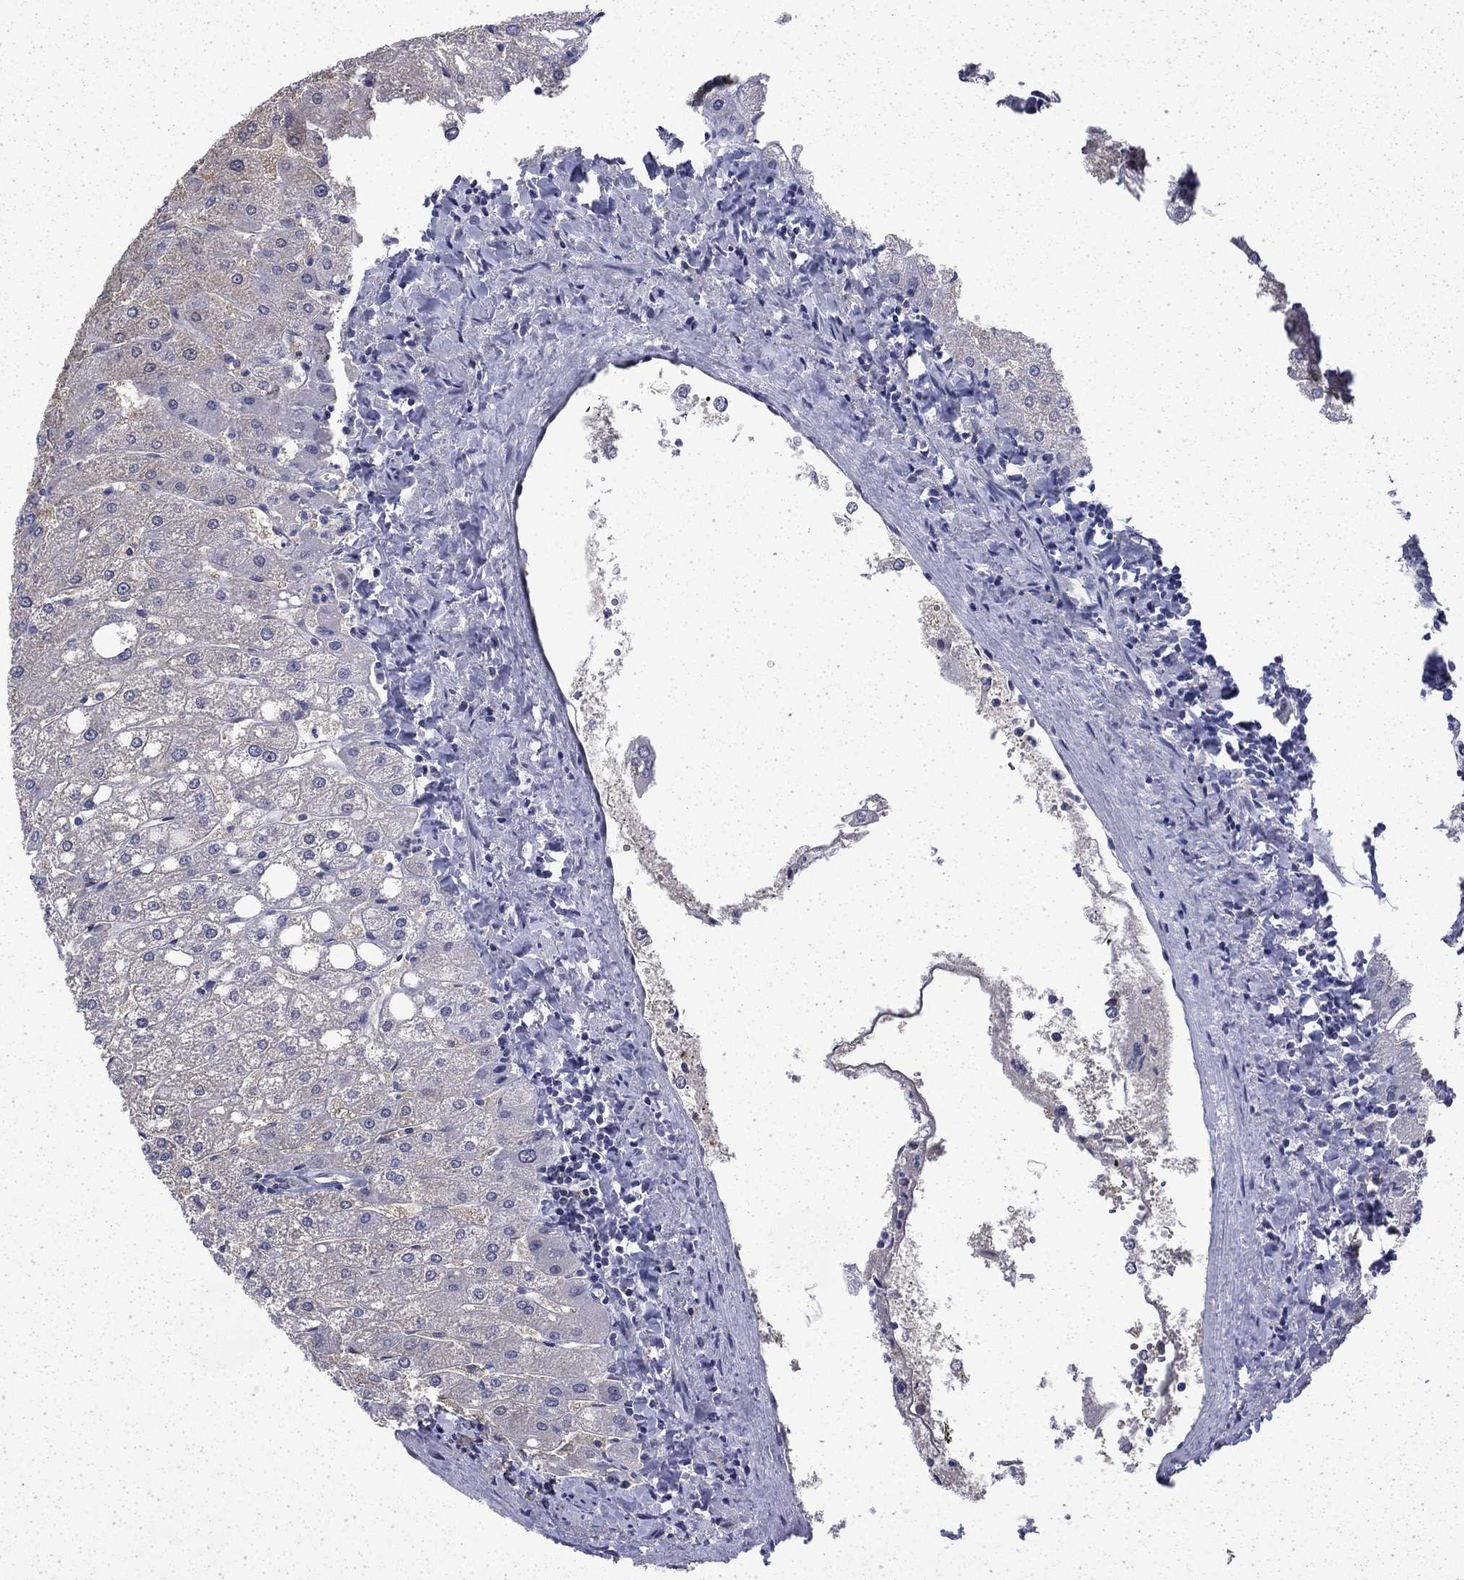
{"staining": {"intensity": "negative", "quantity": "none", "location": "none"}, "tissue": "liver", "cell_type": "Cholangiocytes", "image_type": "normal", "snomed": [{"axis": "morphology", "description": "Normal tissue, NOS"}, {"axis": "topography", "description": "Liver"}], "caption": "Immunohistochemistry (IHC) photomicrograph of unremarkable liver: liver stained with DAB shows no significant protein staining in cholangiocytes.", "gene": "ENPP6", "patient": {"sex": "male", "age": 67}}